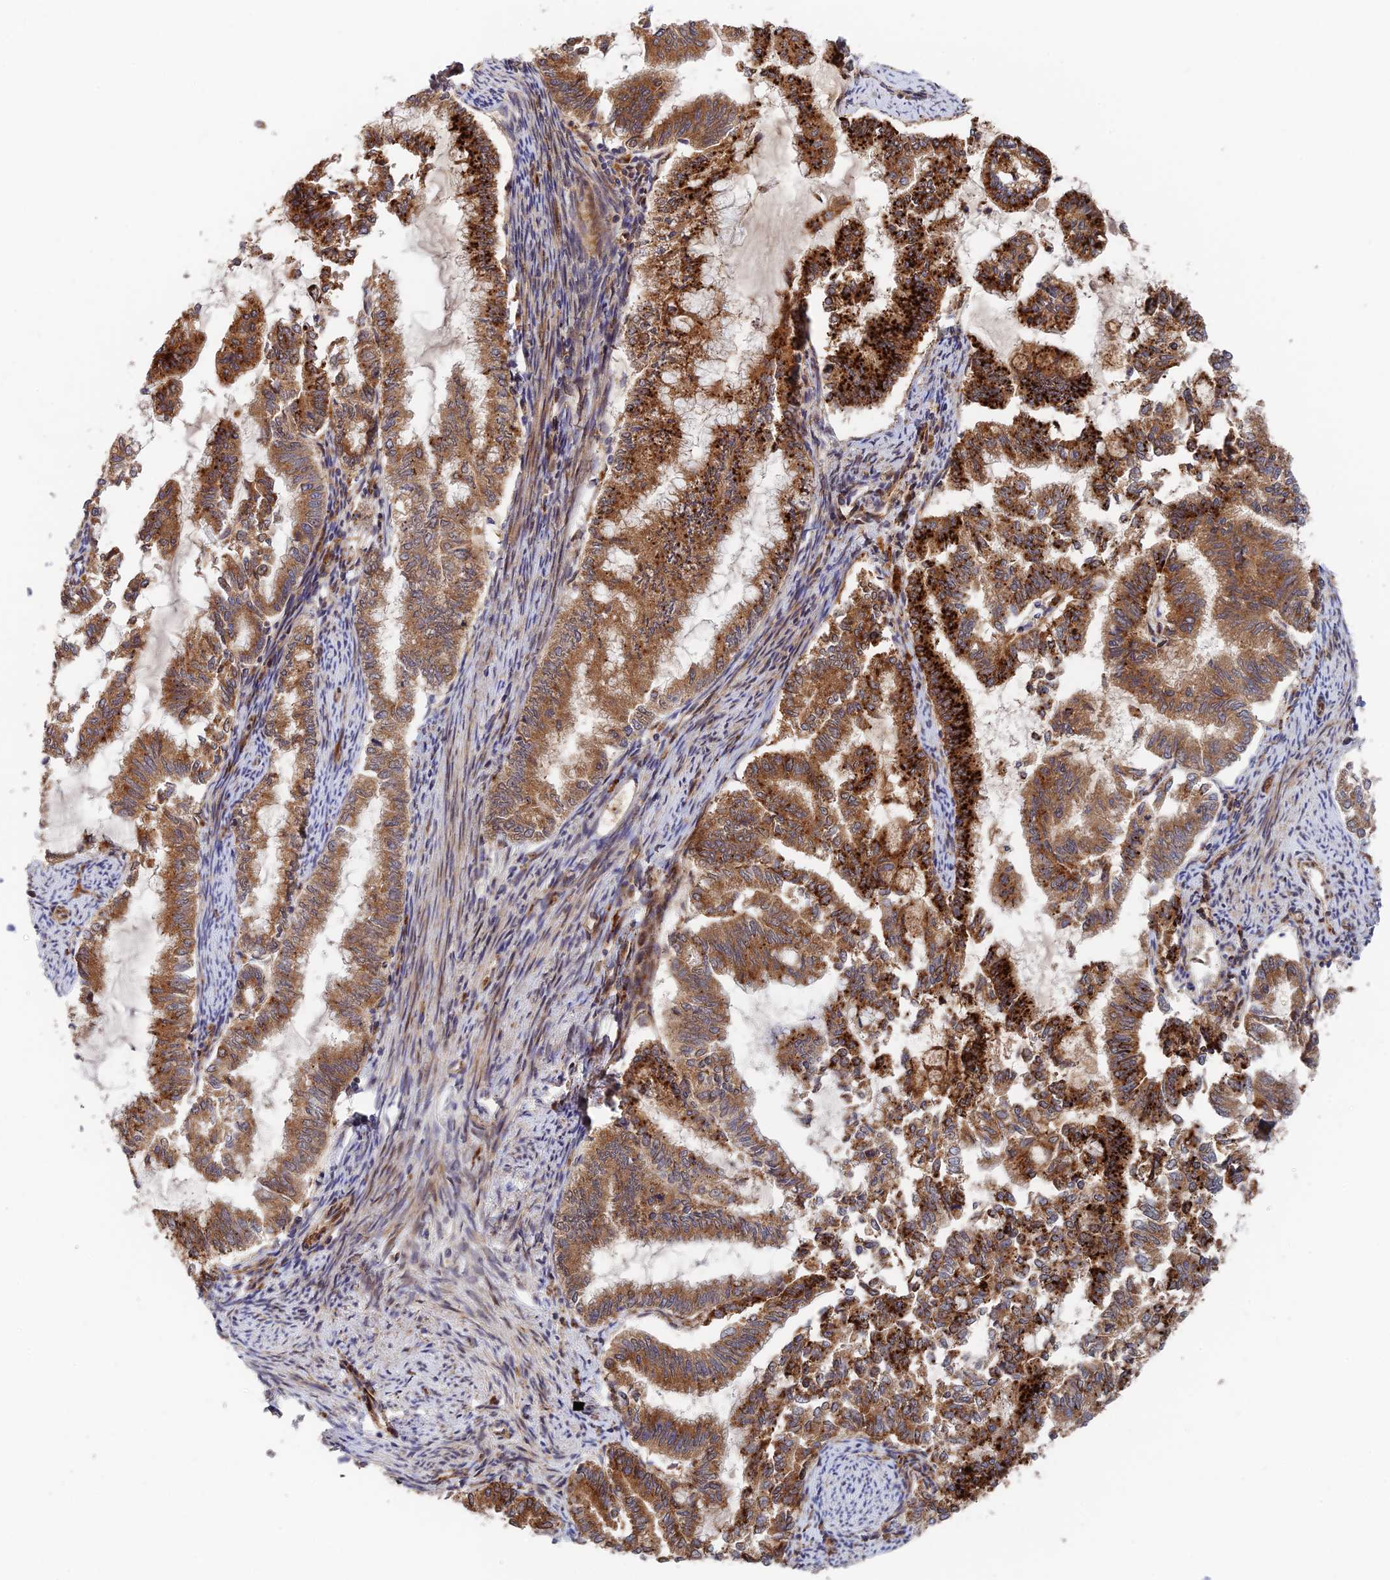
{"staining": {"intensity": "strong", "quantity": ">75%", "location": "cytoplasmic/membranous"}, "tissue": "endometrial cancer", "cell_type": "Tumor cells", "image_type": "cancer", "snomed": [{"axis": "morphology", "description": "Adenocarcinoma, NOS"}, {"axis": "topography", "description": "Endometrium"}], "caption": "A brown stain highlights strong cytoplasmic/membranous staining of a protein in endometrial adenocarcinoma tumor cells.", "gene": "PPP2R3C", "patient": {"sex": "female", "age": 79}}